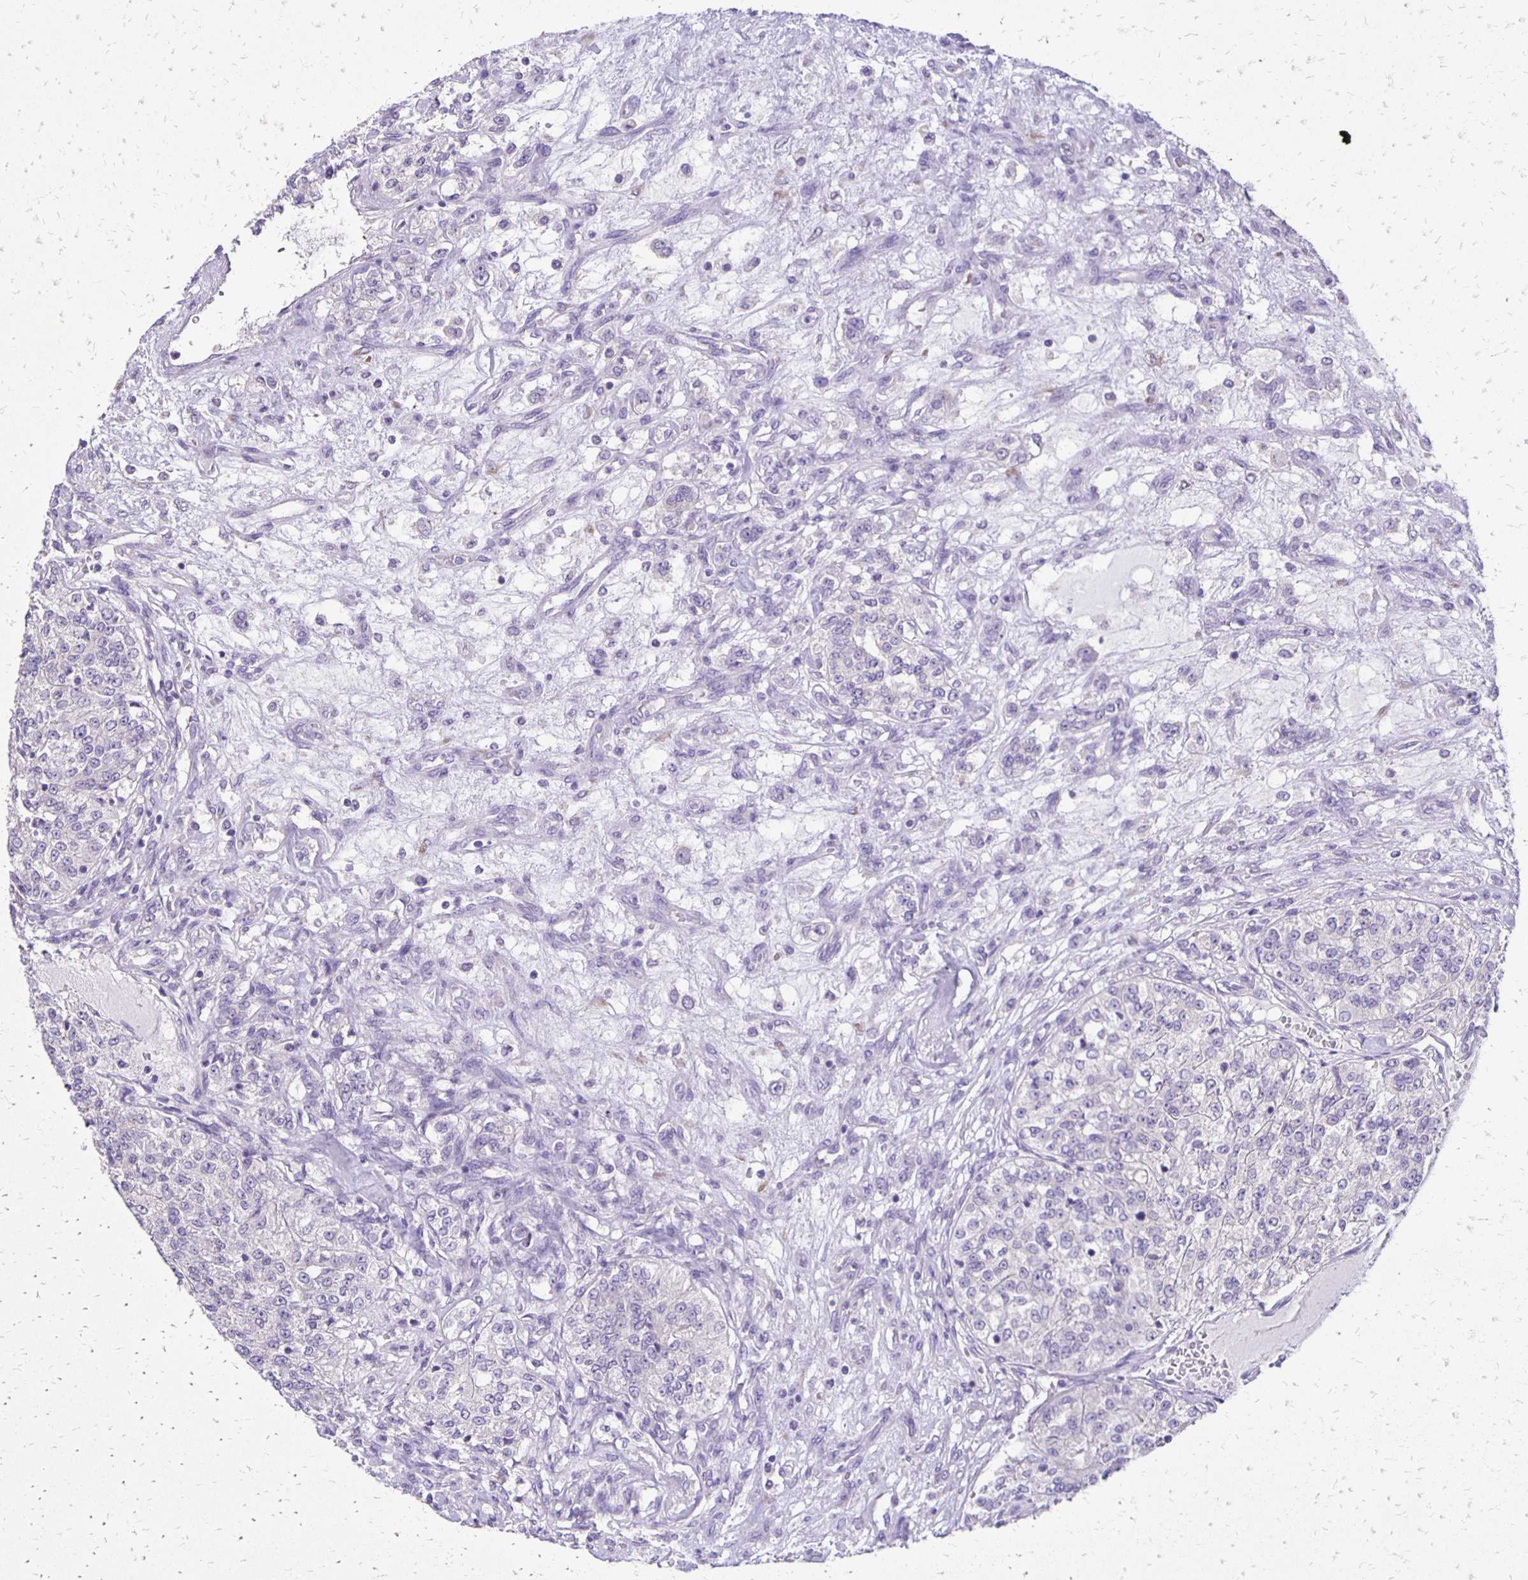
{"staining": {"intensity": "negative", "quantity": "none", "location": "none"}, "tissue": "renal cancer", "cell_type": "Tumor cells", "image_type": "cancer", "snomed": [{"axis": "morphology", "description": "Adenocarcinoma, NOS"}, {"axis": "topography", "description": "Kidney"}], "caption": "DAB immunohistochemical staining of renal cancer reveals no significant expression in tumor cells.", "gene": "ANKRD45", "patient": {"sex": "female", "age": 63}}